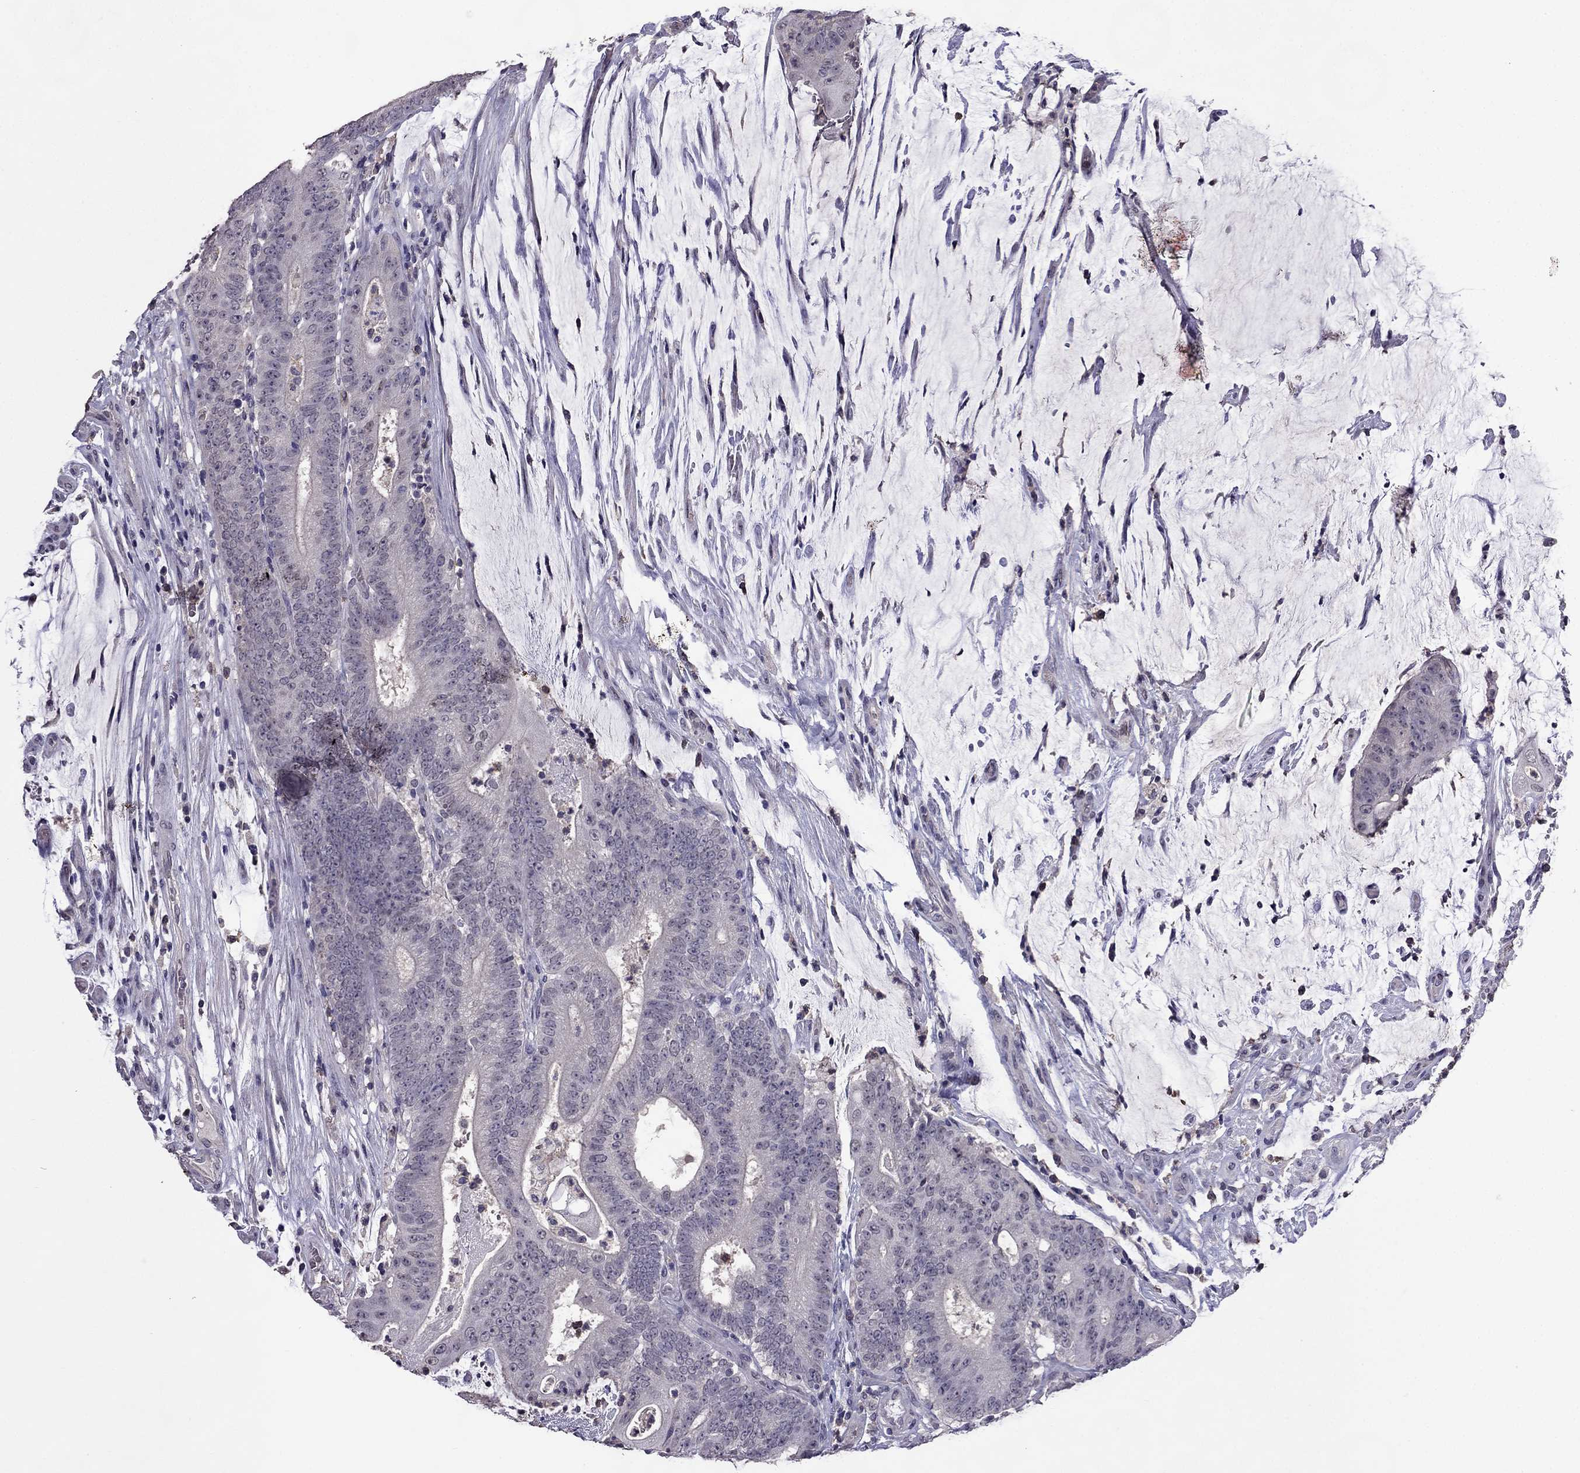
{"staining": {"intensity": "negative", "quantity": "none", "location": "none"}, "tissue": "colorectal cancer", "cell_type": "Tumor cells", "image_type": "cancer", "snomed": [{"axis": "morphology", "description": "Adenocarcinoma, NOS"}, {"axis": "topography", "description": "Colon"}], "caption": "Adenocarcinoma (colorectal) was stained to show a protein in brown. There is no significant staining in tumor cells.", "gene": "AQP9", "patient": {"sex": "female", "age": 43}}